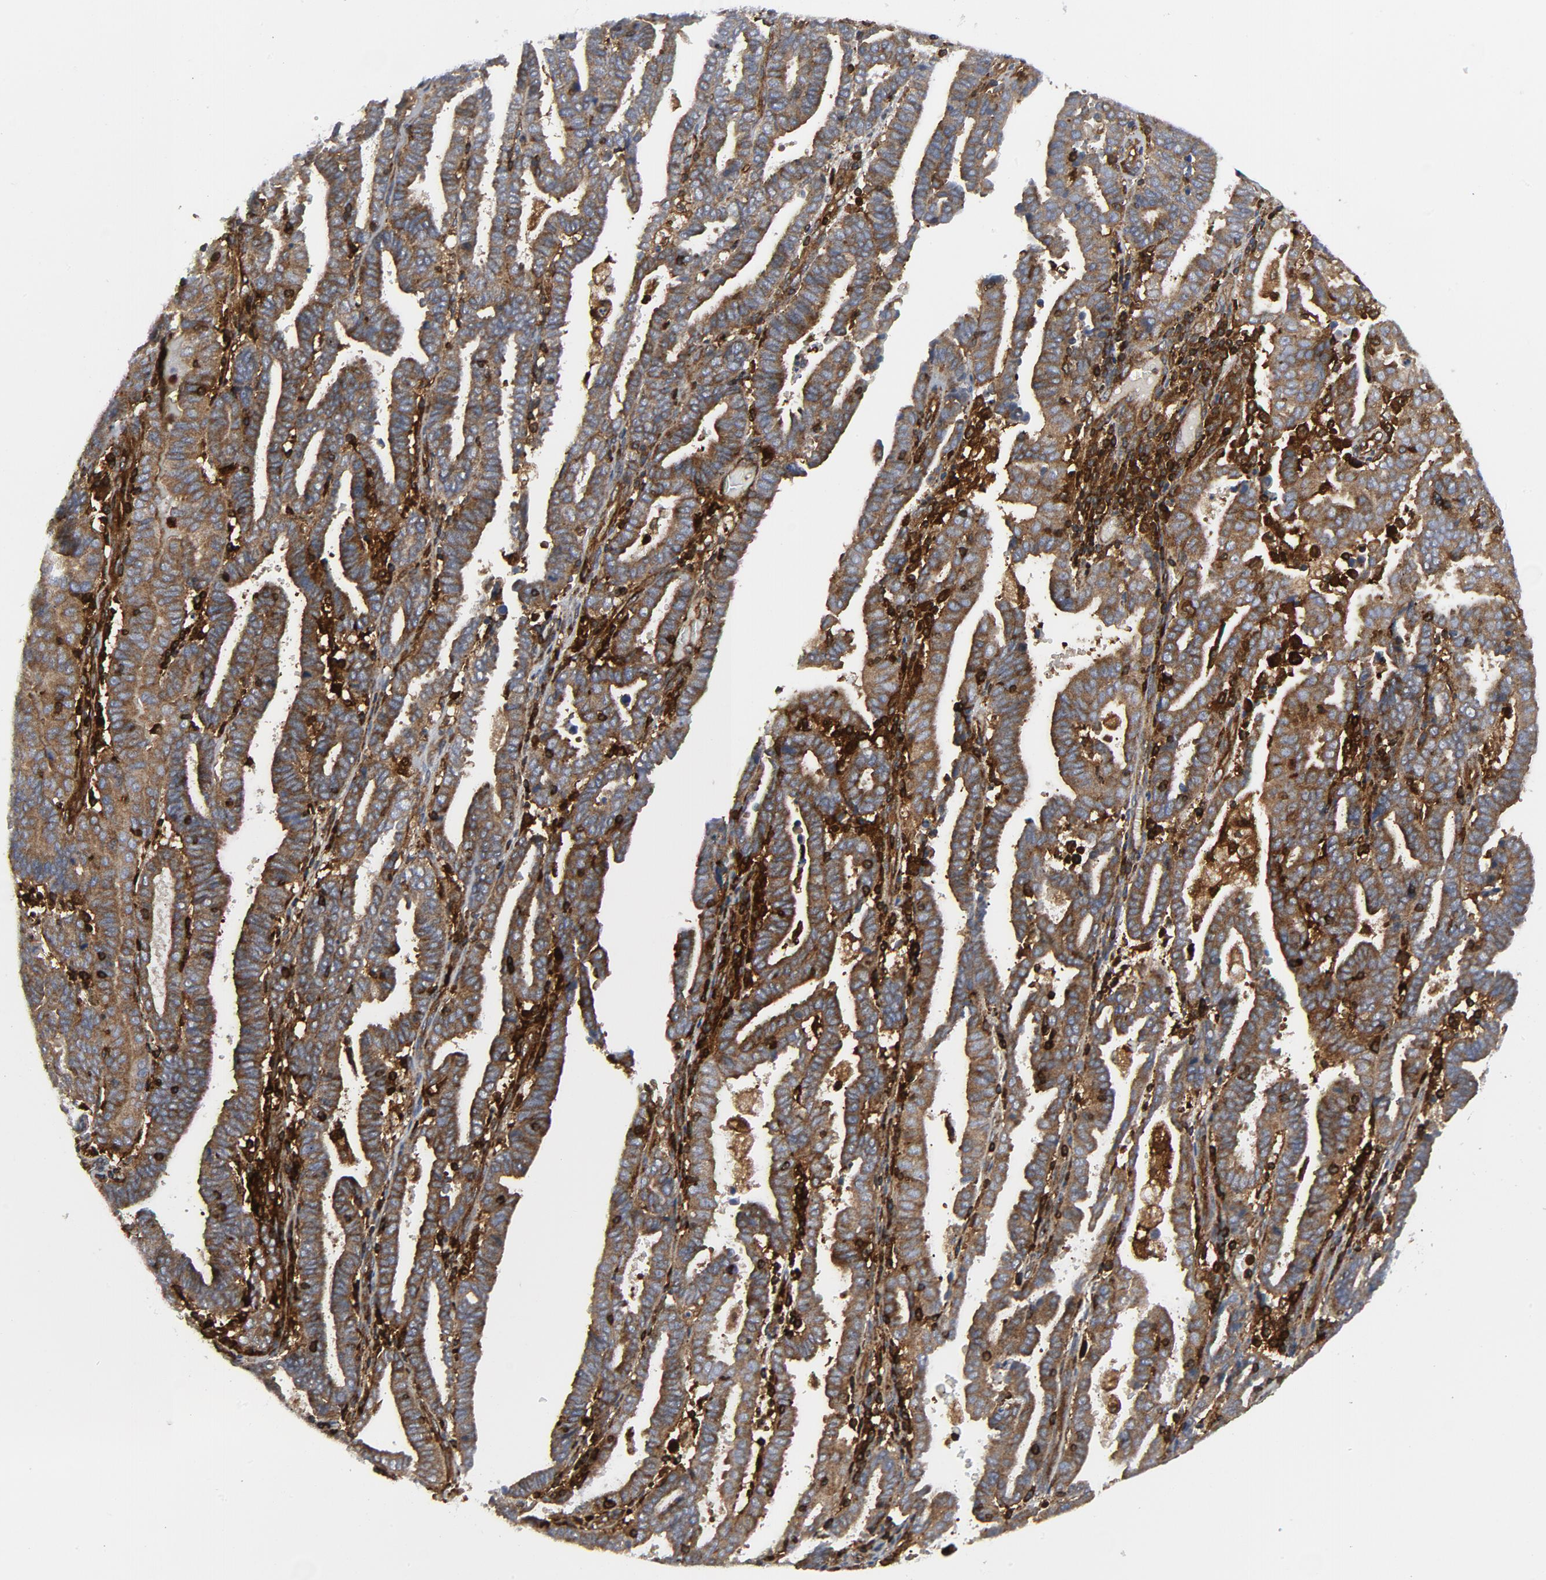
{"staining": {"intensity": "moderate", "quantity": ">75%", "location": "cytoplasmic/membranous"}, "tissue": "endometrial cancer", "cell_type": "Tumor cells", "image_type": "cancer", "snomed": [{"axis": "morphology", "description": "Adenocarcinoma, NOS"}, {"axis": "topography", "description": "Uterus"}], "caption": "Endometrial cancer (adenocarcinoma) stained with IHC demonstrates moderate cytoplasmic/membranous expression in approximately >75% of tumor cells. (Stains: DAB (3,3'-diaminobenzidine) in brown, nuclei in blue, Microscopy: brightfield microscopy at high magnification).", "gene": "YES1", "patient": {"sex": "female", "age": 83}}